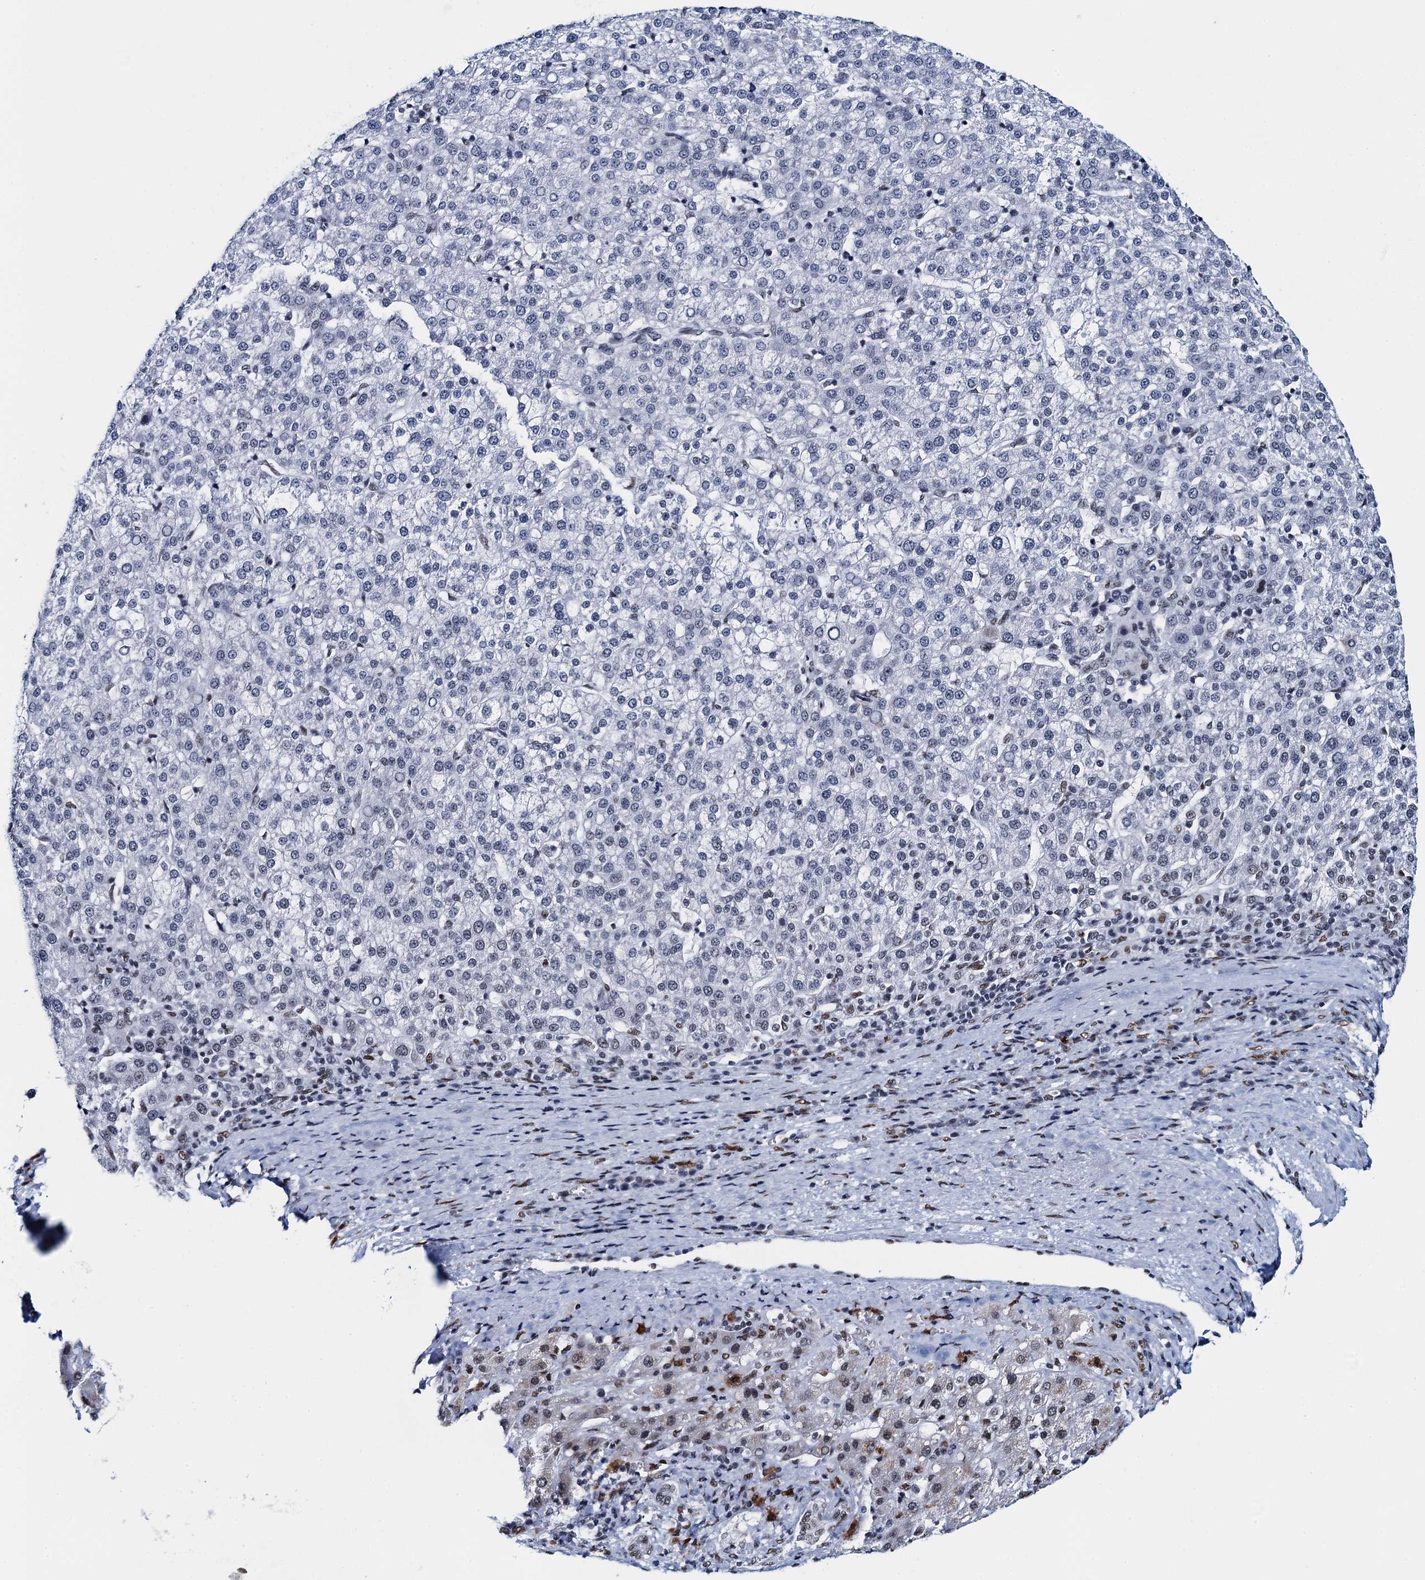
{"staining": {"intensity": "negative", "quantity": "none", "location": "none"}, "tissue": "liver cancer", "cell_type": "Tumor cells", "image_type": "cancer", "snomed": [{"axis": "morphology", "description": "Carcinoma, Hepatocellular, NOS"}, {"axis": "topography", "description": "Liver"}], "caption": "Photomicrograph shows no protein positivity in tumor cells of liver cancer tissue.", "gene": "HNRNPUL2", "patient": {"sex": "female", "age": 58}}